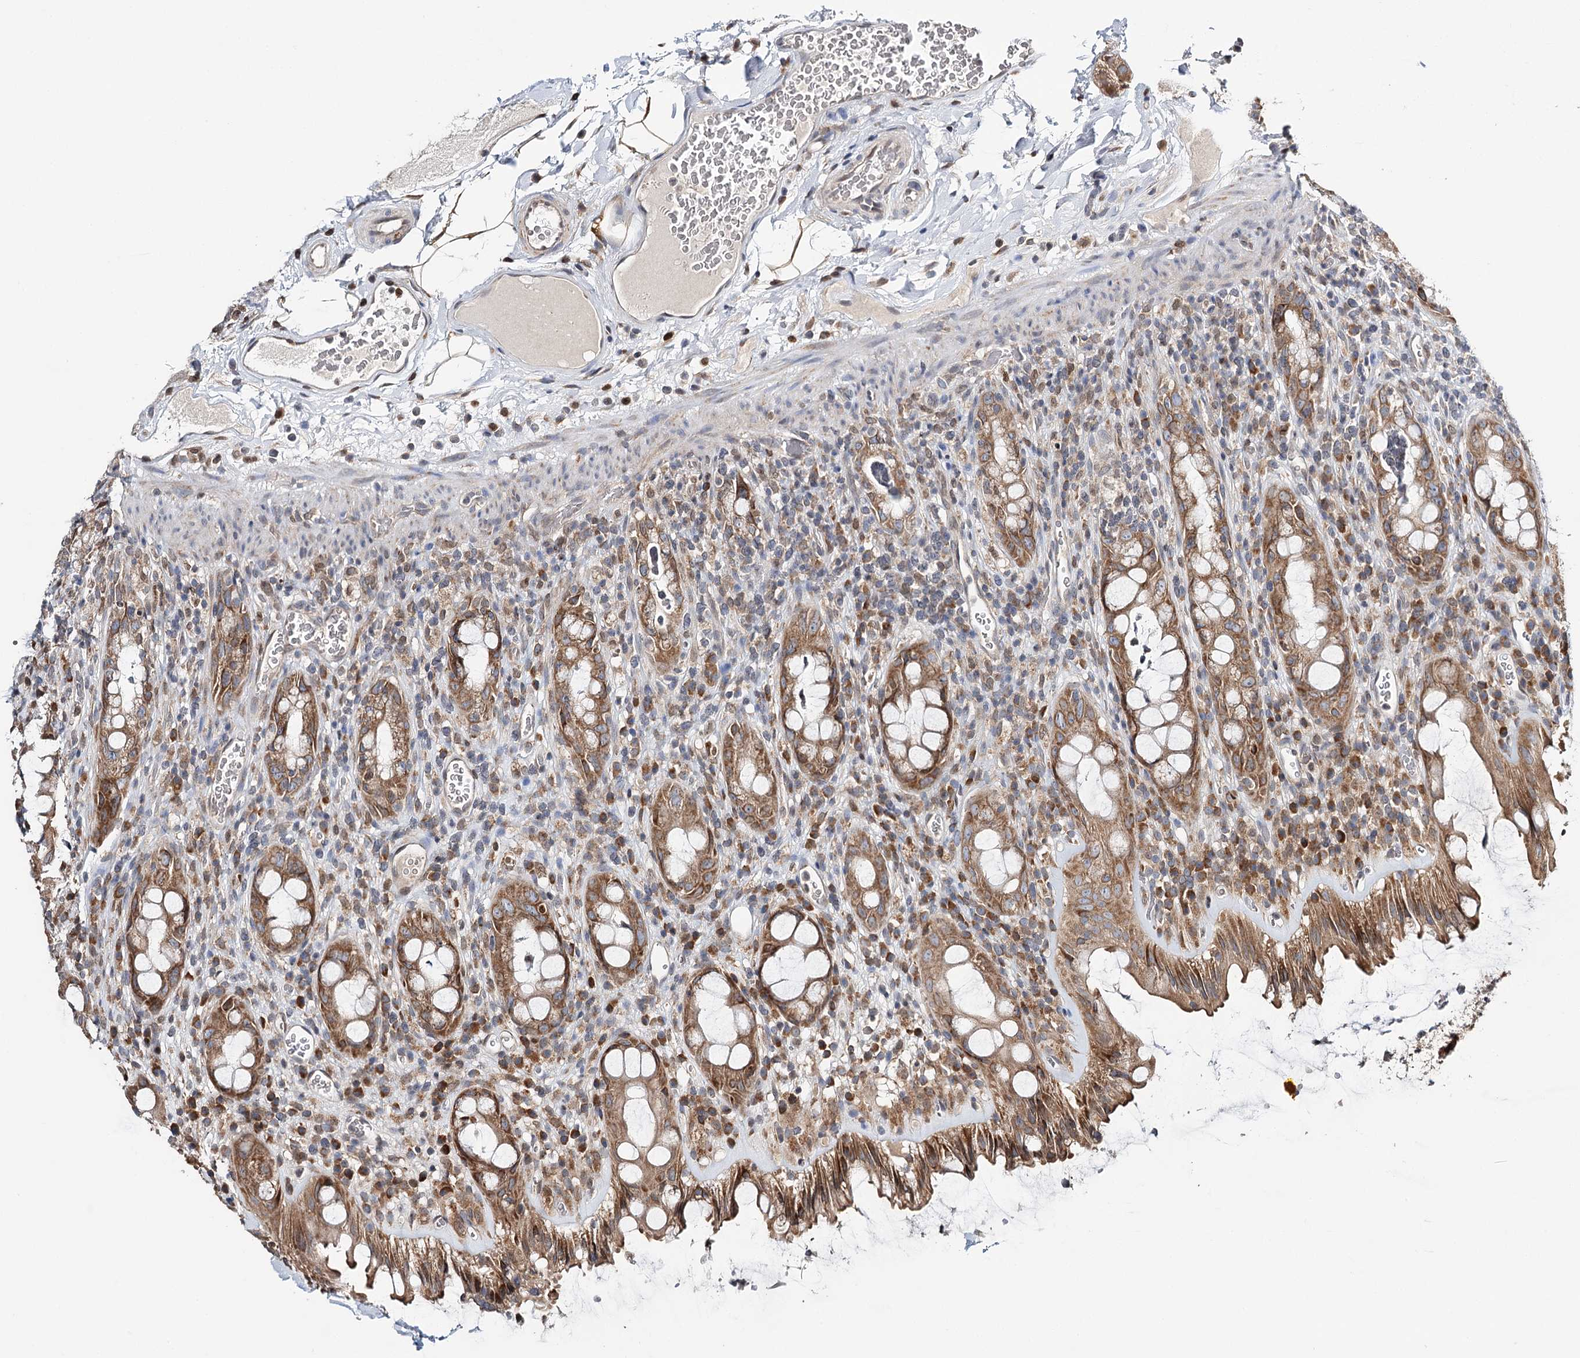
{"staining": {"intensity": "moderate", "quantity": ">75%", "location": "cytoplasmic/membranous"}, "tissue": "rectum", "cell_type": "Glandular cells", "image_type": "normal", "snomed": [{"axis": "morphology", "description": "Normal tissue, NOS"}, {"axis": "topography", "description": "Rectum"}], "caption": "A brown stain labels moderate cytoplasmic/membranous expression of a protein in glandular cells of benign human rectum. (brown staining indicates protein expression, while blue staining denotes nuclei).", "gene": "CFAP46", "patient": {"sex": "female", "age": 57}}